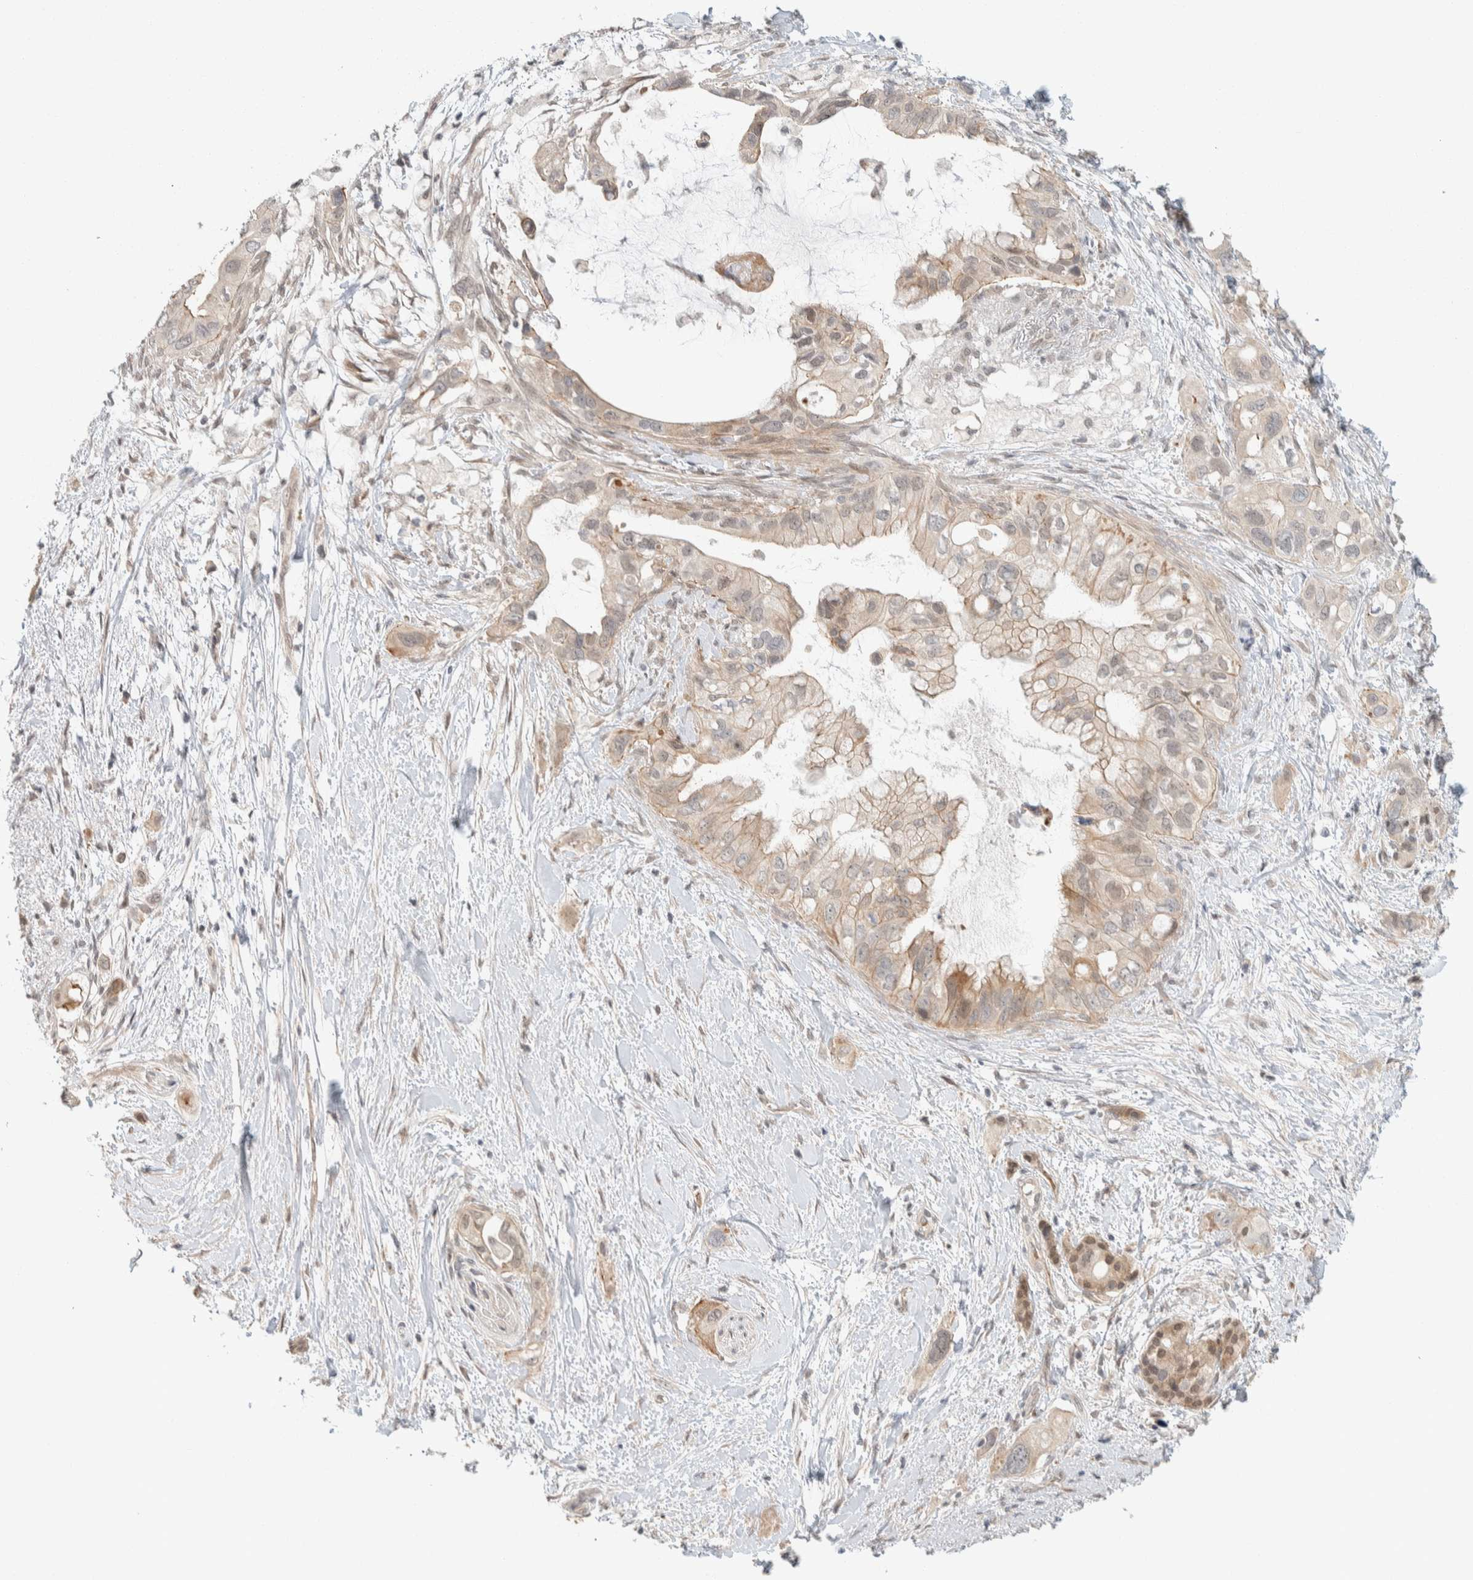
{"staining": {"intensity": "weak", "quantity": ">75%", "location": "cytoplasmic/membranous"}, "tissue": "pancreatic cancer", "cell_type": "Tumor cells", "image_type": "cancer", "snomed": [{"axis": "morphology", "description": "Adenocarcinoma, NOS"}, {"axis": "topography", "description": "Pancreas"}], "caption": "DAB immunohistochemical staining of pancreatic cancer displays weak cytoplasmic/membranous protein positivity in about >75% of tumor cells.", "gene": "ZBTB2", "patient": {"sex": "female", "age": 56}}